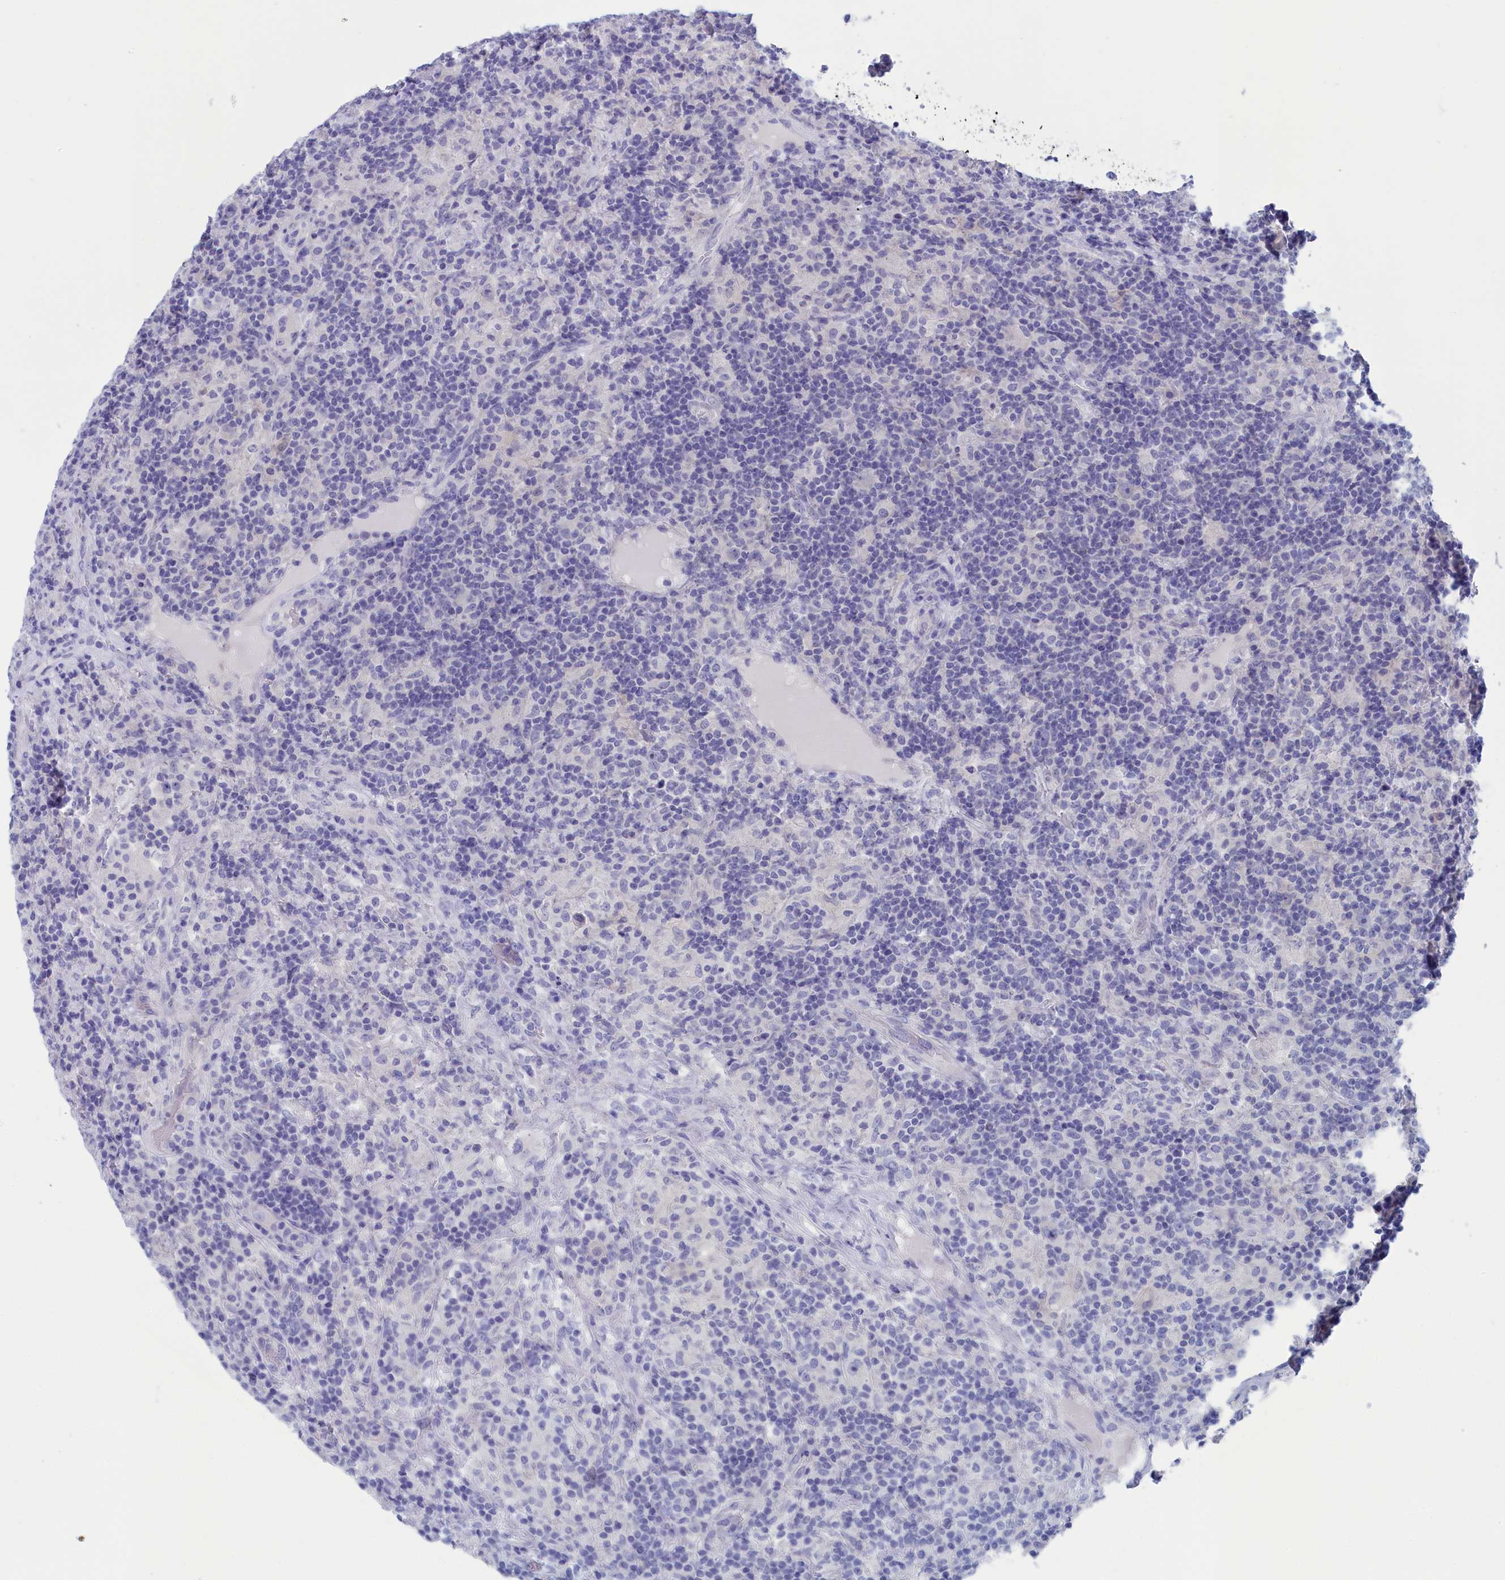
{"staining": {"intensity": "negative", "quantity": "none", "location": "none"}, "tissue": "lymphoma", "cell_type": "Tumor cells", "image_type": "cancer", "snomed": [{"axis": "morphology", "description": "Hodgkin's disease, NOS"}, {"axis": "topography", "description": "Lymph node"}], "caption": "Micrograph shows no significant protein positivity in tumor cells of lymphoma.", "gene": "ANKRD2", "patient": {"sex": "male", "age": 70}}